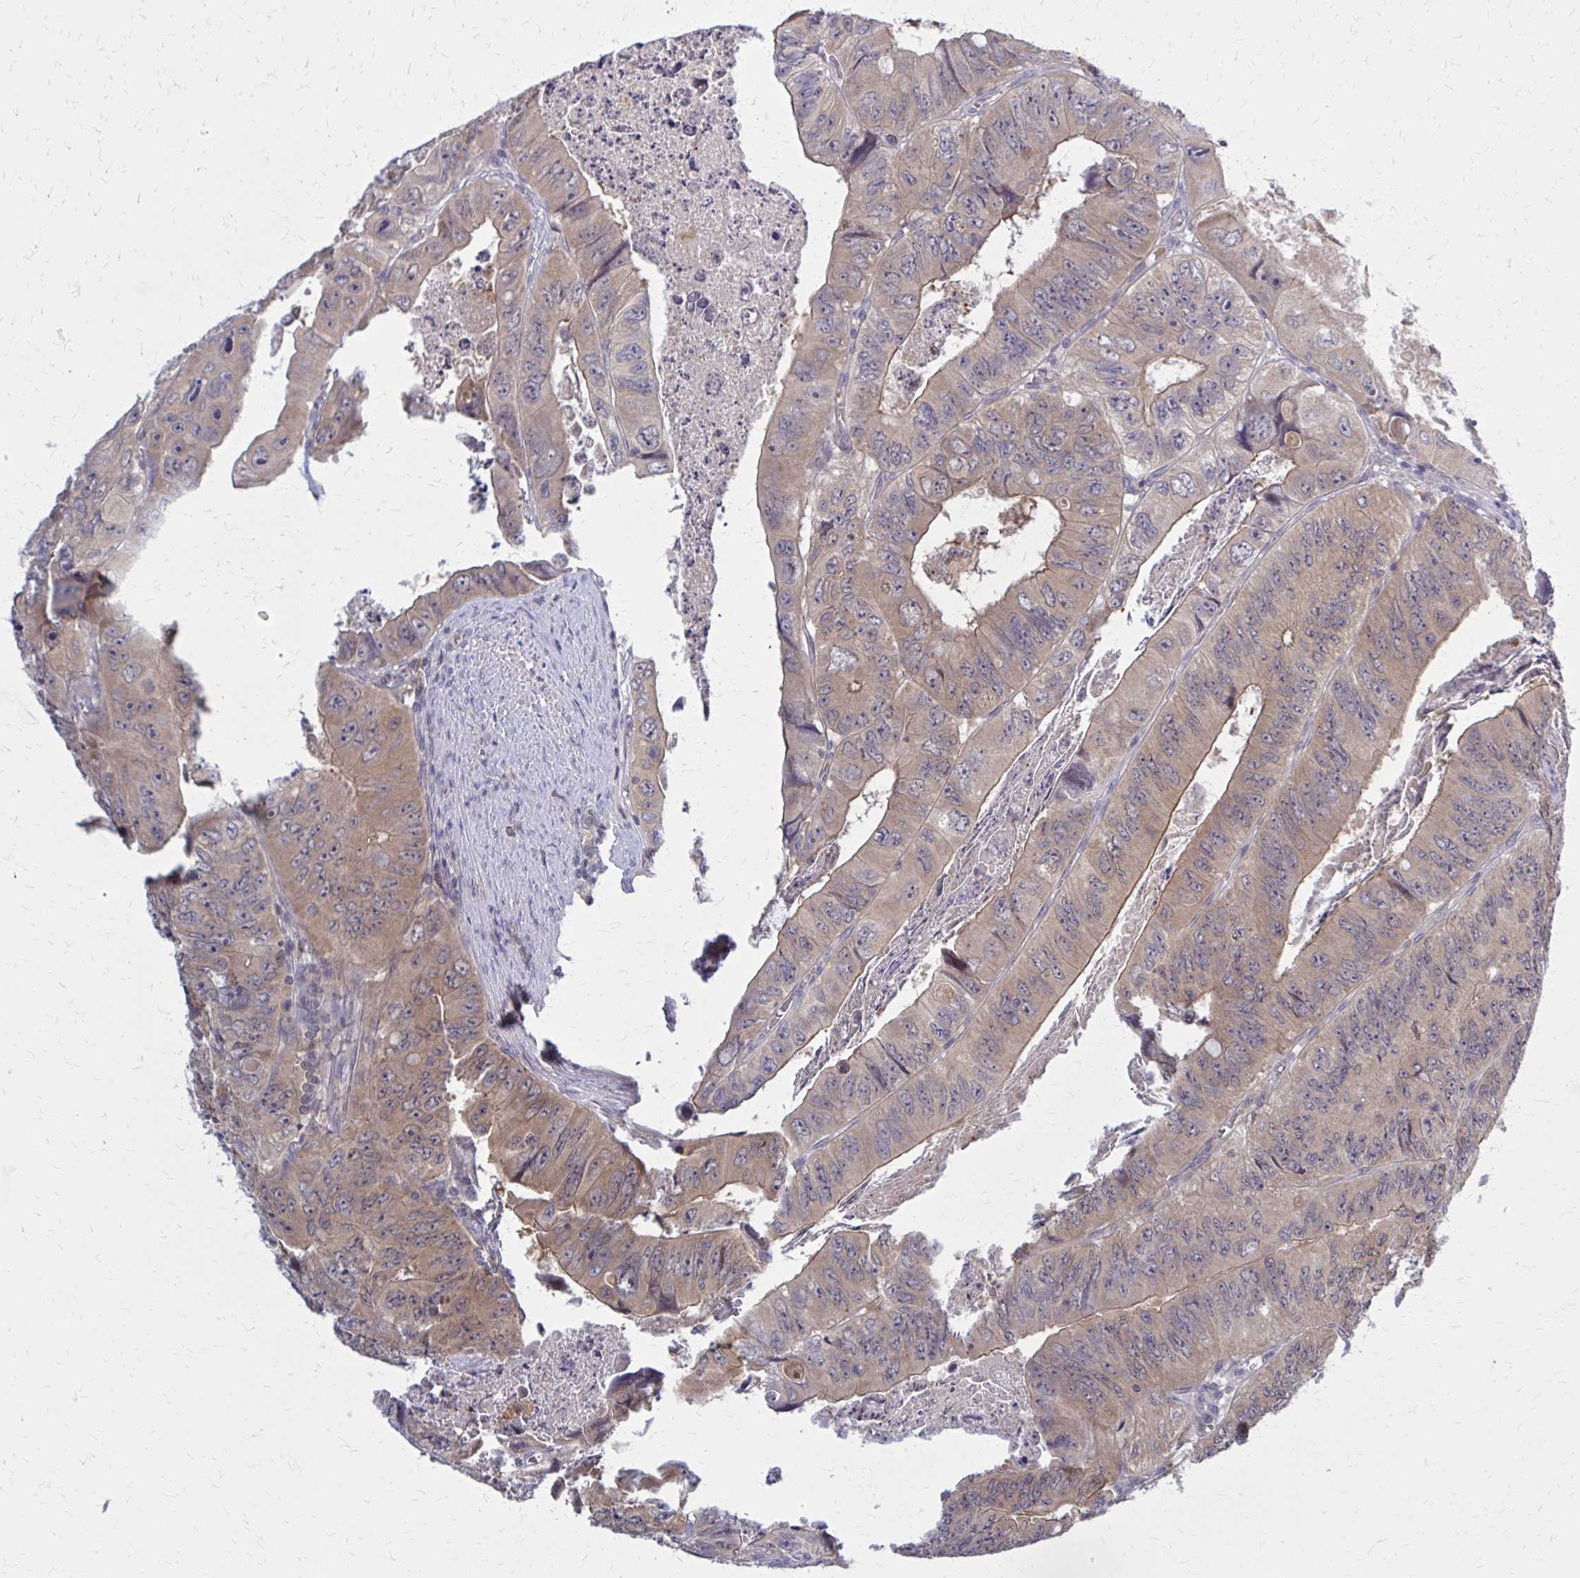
{"staining": {"intensity": "moderate", "quantity": ">75%", "location": "cytoplasmic/membranous"}, "tissue": "colorectal cancer", "cell_type": "Tumor cells", "image_type": "cancer", "snomed": [{"axis": "morphology", "description": "Adenocarcinoma, NOS"}, {"axis": "topography", "description": "Colon"}], "caption": "An IHC image of neoplastic tissue is shown. Protein staining in brown labels moderate cytoplasmic/membranous positivity in colorectal cancer within tumor cells.", "gene": "DBI", "patient": {"sex": "female", "age": 84}}